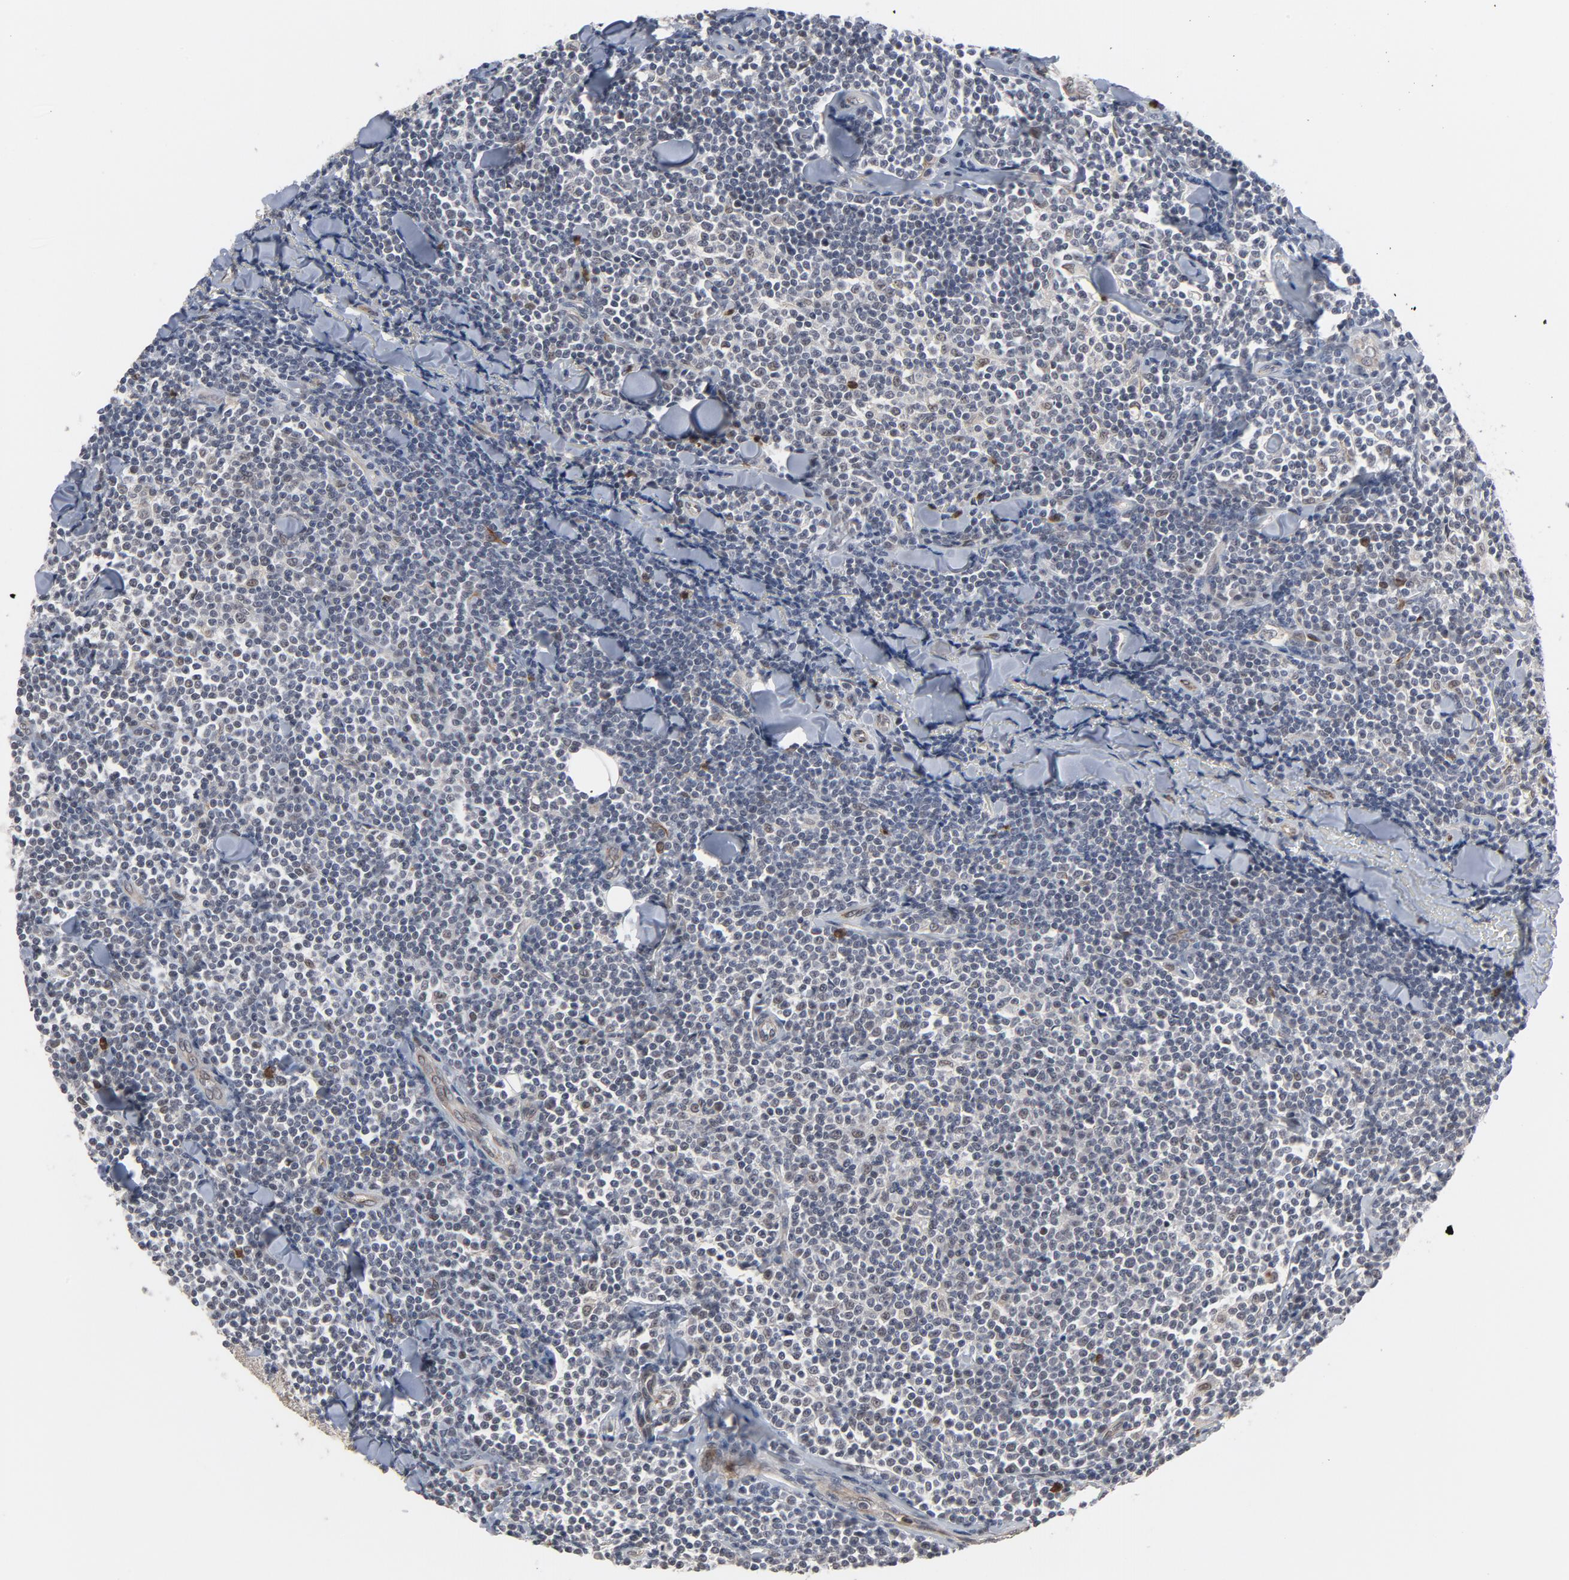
{"staining": {"intensity": "negative", "quantity": "none", "location": "none"}, "tissue": "lymphoma", "cell_type": "Tumor cells", "image_type": "cancer", "snomed": [{"axis": "morphology", "description": "Malignant lymphoma, non-Hodgkin's type, Low grade"}, {"axis": "topography", "description": "Soft tissue"}], "caption": "This is an IHC photomicrograph of human low-grade malignant lymphoma, non-Hodgkin's type. There is no staining in tumor cells.", "gene": "RTL5", "patient": {"sex": "male", "age": 92}}